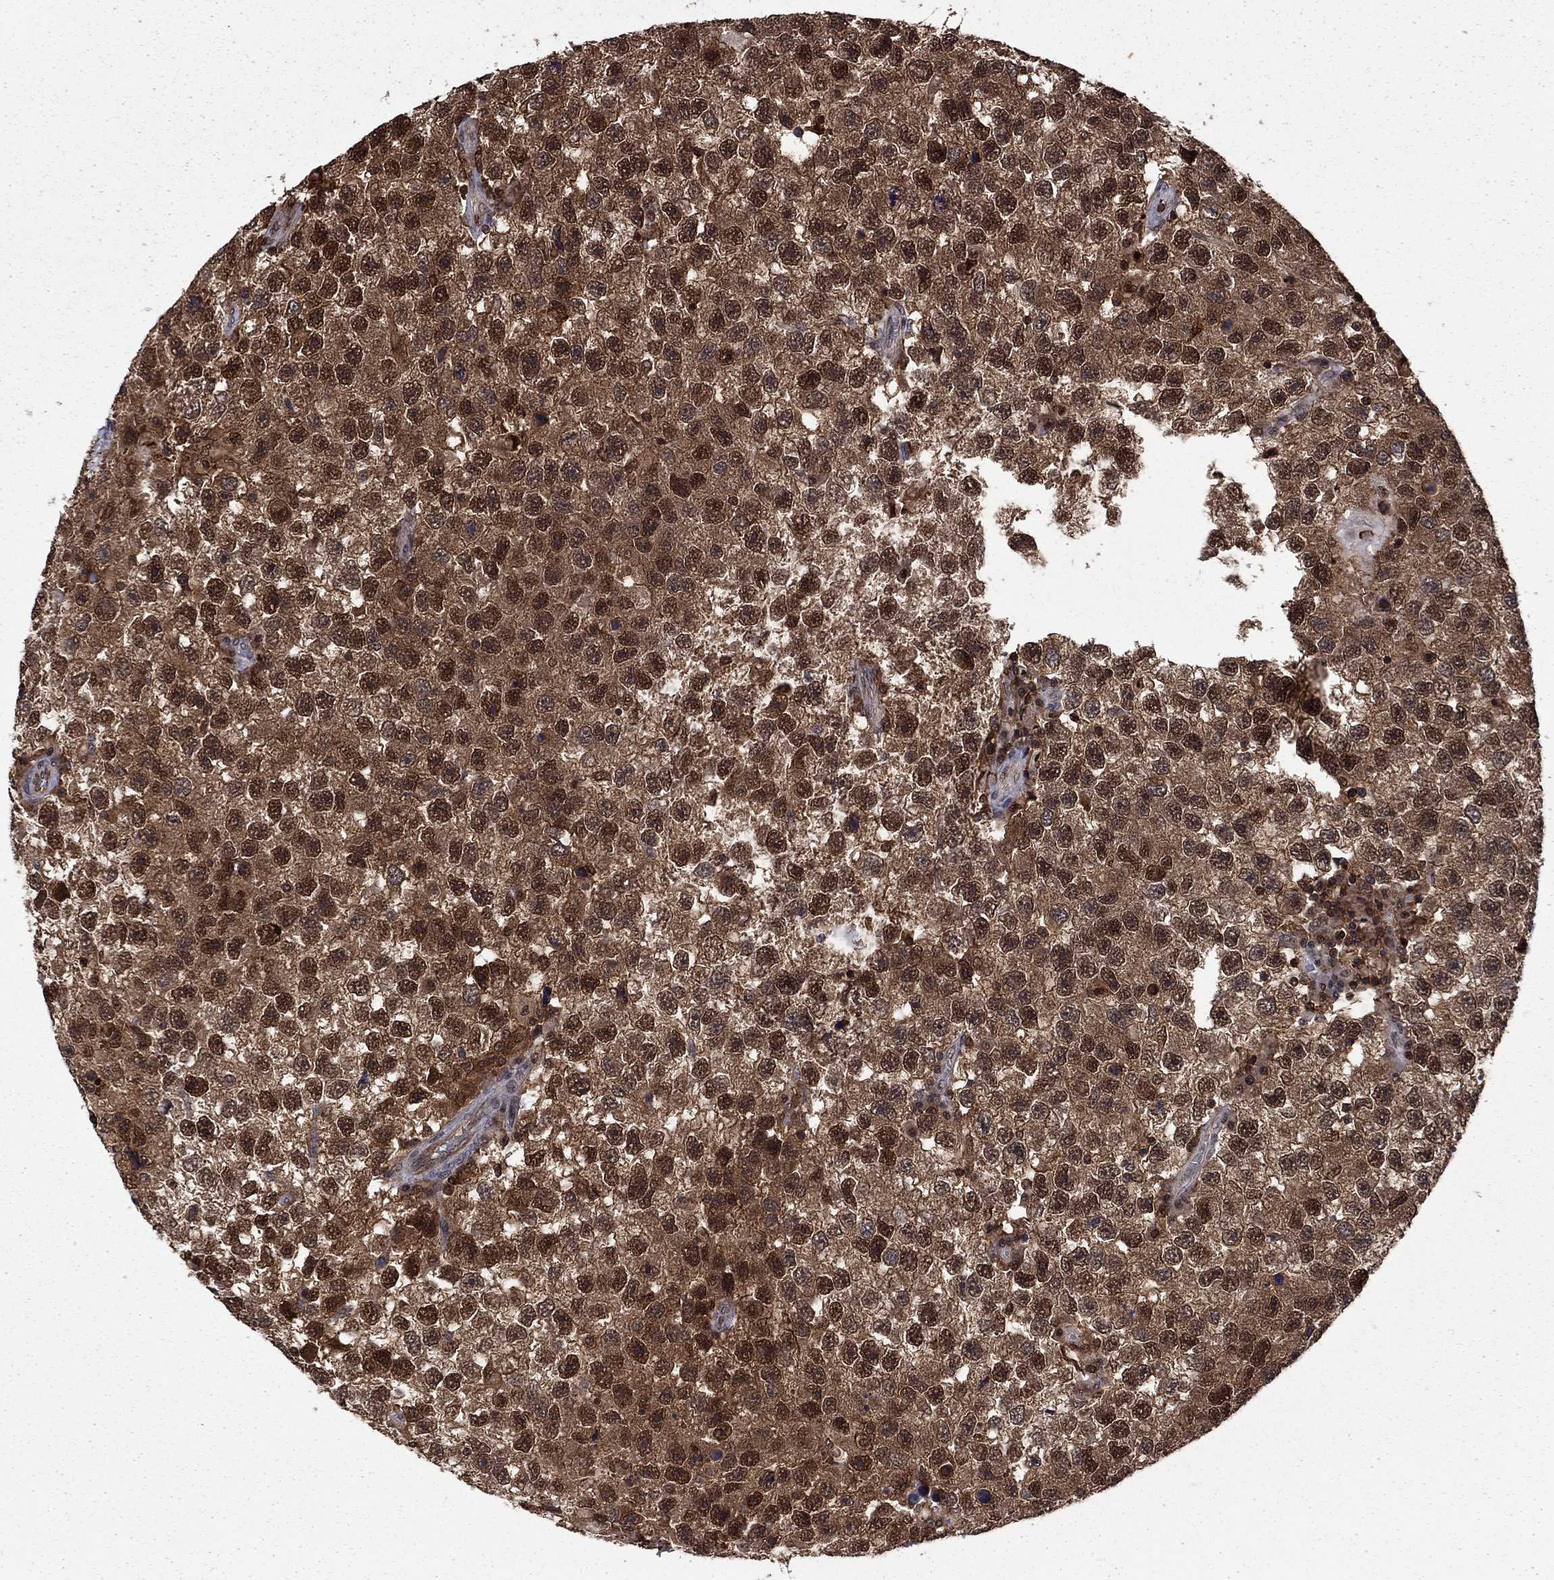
{"staining": {"intensity": "strong", "quantity": ">75%", "location": "cytoplasmic/membranous,nuclear"}, "tissue": "testis cancer", "cell_type": "Tumor cells", "image_type": "cancer", "snomed": [{"axis": "morphology", "description": "Seminoma, NOS"}, {"axis": "topography", "description": "Testis"}], "caption": "Immunohistochemical staining of human testis seminoma exhibits strong cytoplasmic/membranous and nuclear protein expression in approximately >75% of tumor cells.", "gene": "PSMD2", "patient": {"sex": "male", "age": 26}}